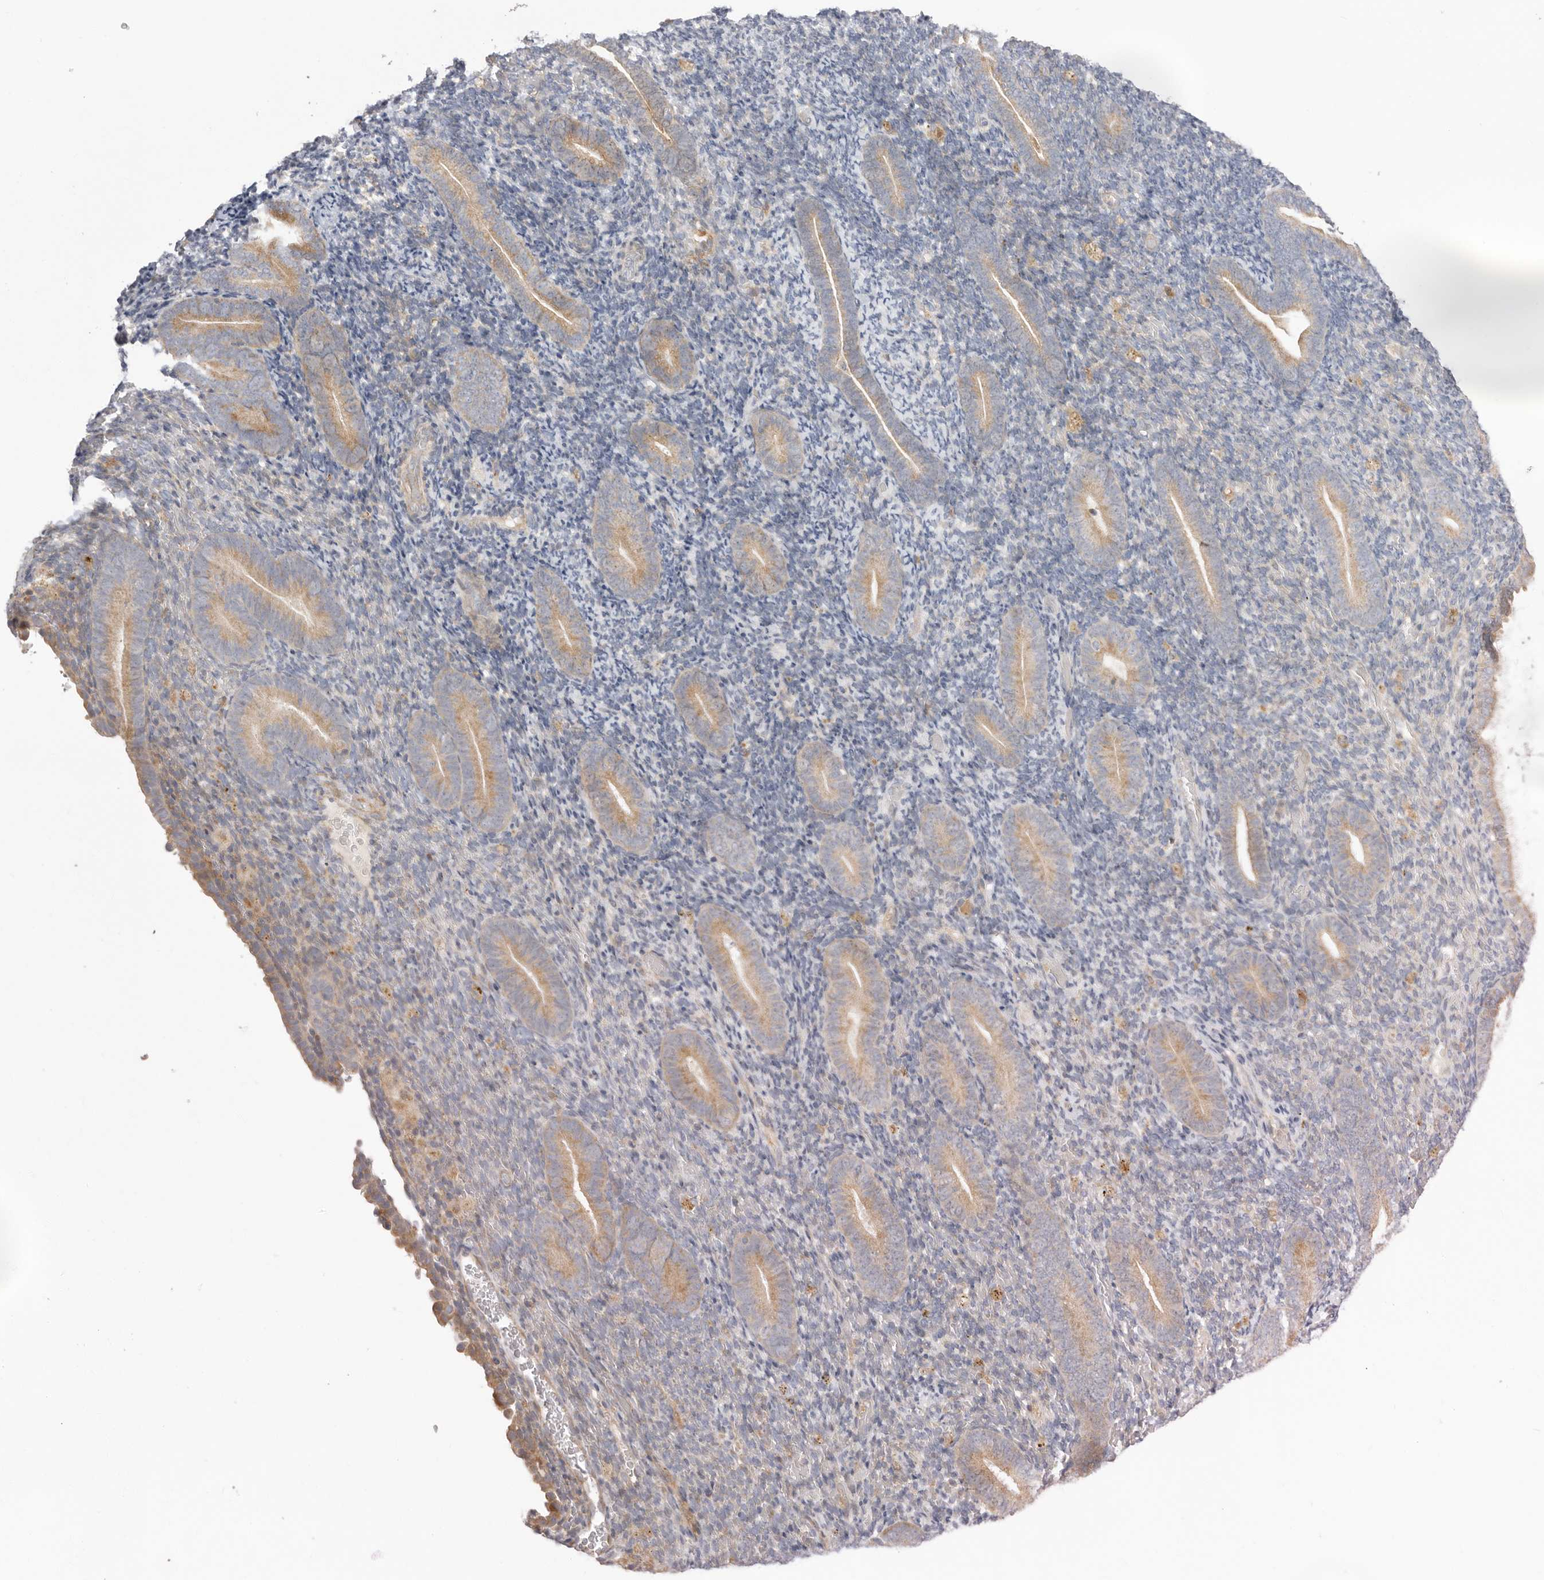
{"staining": {"intensity": "negative", "quantity": "none", "location": "none"}, "tissue": "endometrium", "cell_type": "Cells in endometrial stroma", "image_type": "normal", "snomed": [{"axis": "morphology", "description": "Normal tissue, NOS"}, {"axis": "topography", "description": "Endometrium"}], "caption": "Cells in endometrial stroma show no significant expression in benign endometrium. The staining was performed using DAB (3,3'-diaminobenzidine) to visualize the protein expression in brown, while the nuclei were stained in blue with hematoxylin (Magnification: 20x).", "gene": "USH1C", "patient": {"sex": "female", "age": 51}}